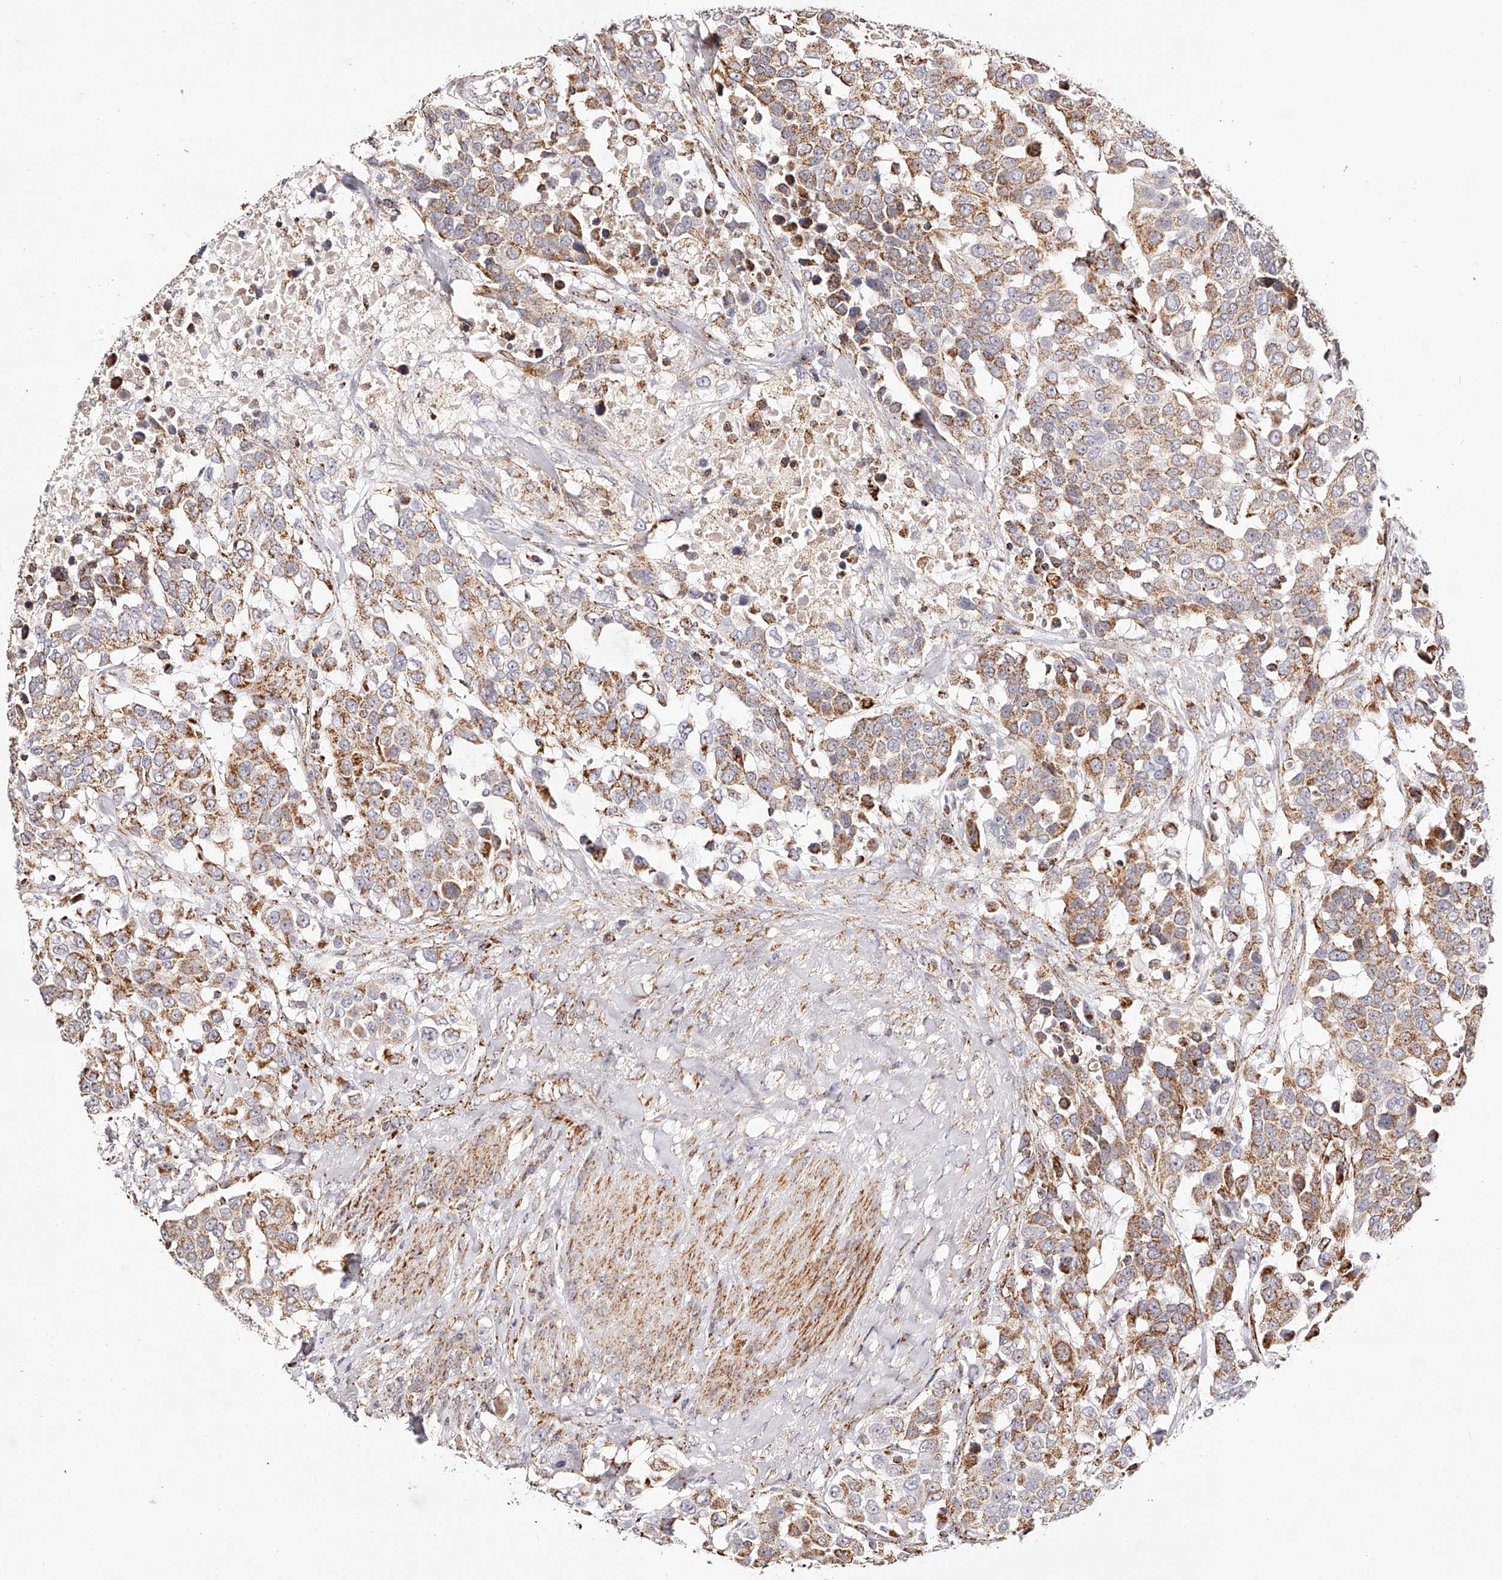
{"staining": {"intensity": "moderate", "quantity": ">75%", "location": "cytoplasmic/membranous"}, "tissue": "urothelial cancer", "cell_type": "Tumor cells", "image_type": "cancer", "snomed": [{"axis": "morphology", "description": "Urothelial carcinoma, High grade"}, {"axis": "topography", "description": "Urinary bladder"}], "caption": "DAB immunohistochemical staining of urothelial cancer demonstrates moderate cytoplasmic/membranous protein staining in about >75% of tumor cells. (IHC, brightfield microscopy, high magnification).", "gene": "NDUFV3", "patient": {"sex": "female", "age": 80}}